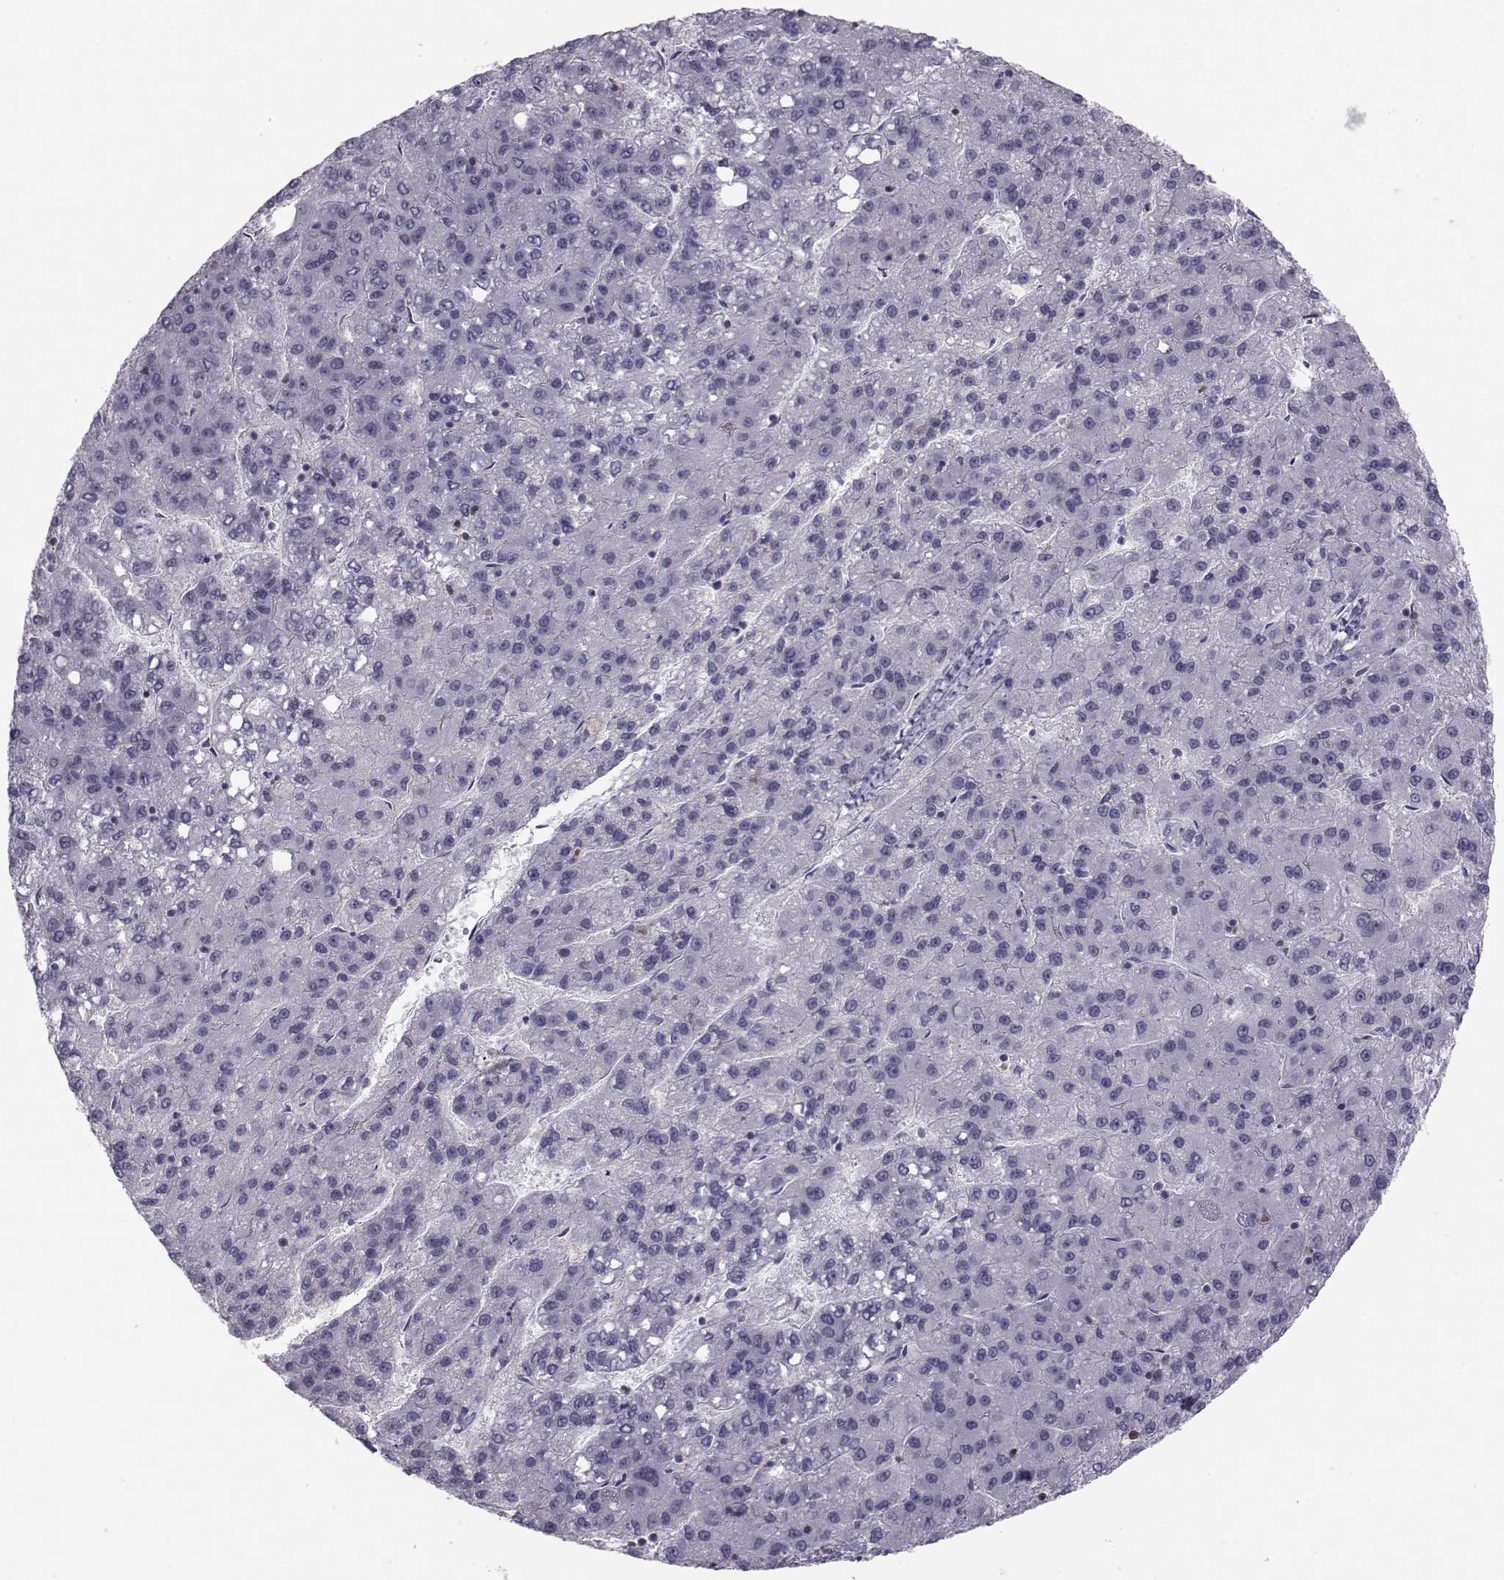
{"staining": {"intensity": "negative", "quantity": "none", "location": "none"}, "tissue": "liver cancer", "cell_type": "Tumor cells", "image_type": "cancer", "snomed": [{"axis": "morphology", "description": "Carcinoma, Hepatocellular, NOS"}, {"axis": "topography", "description": "Liver"}], "caption": "This is a photomicrograph of IHC staining of liver hepatocellular carcinoma, which shows no expression in tumor cells.", "gene": "GARIN3", "patient": {"sex": "female", "age": 82}}